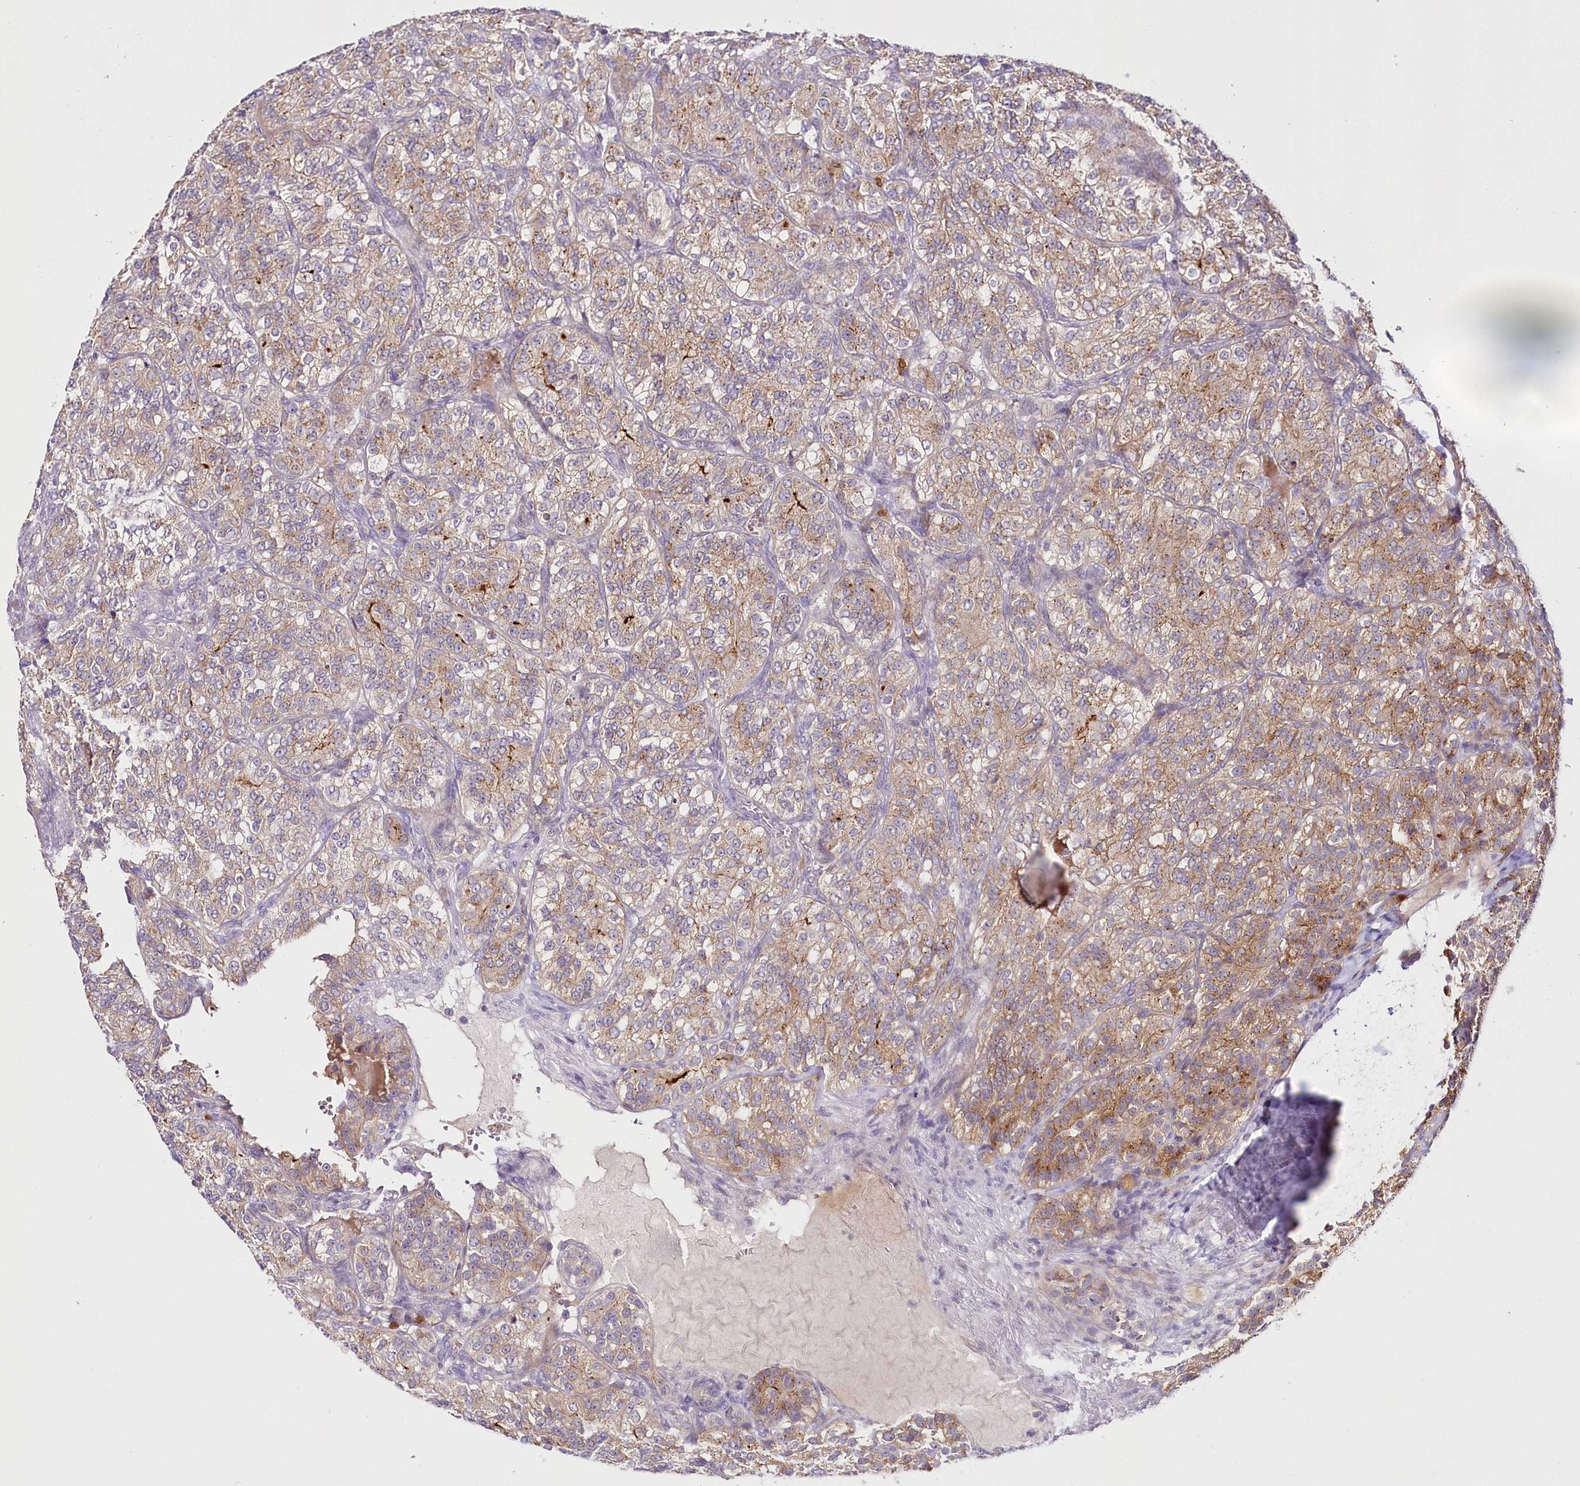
{"staining": {"intensity": "moderate", "quantity": "25%-75%", "location": "cytoplasmic/membranous"}, "tissue": "renal cancer", "cell_type": "Tumor cells", "image_type": "cancer", "snomed": [{"axis": "morphology", "description": "Adenocarcinoma, NOS"}, {"axis": "topography", "description": "Kidney"}], "caption": "A brown stain labels moderate cytoplasmic/membranous staining of a protein in human adenocarcinoma (renal) tumor cells.", "gene": "VWA5A", "patient": {"sex": "female", "age": 63}}